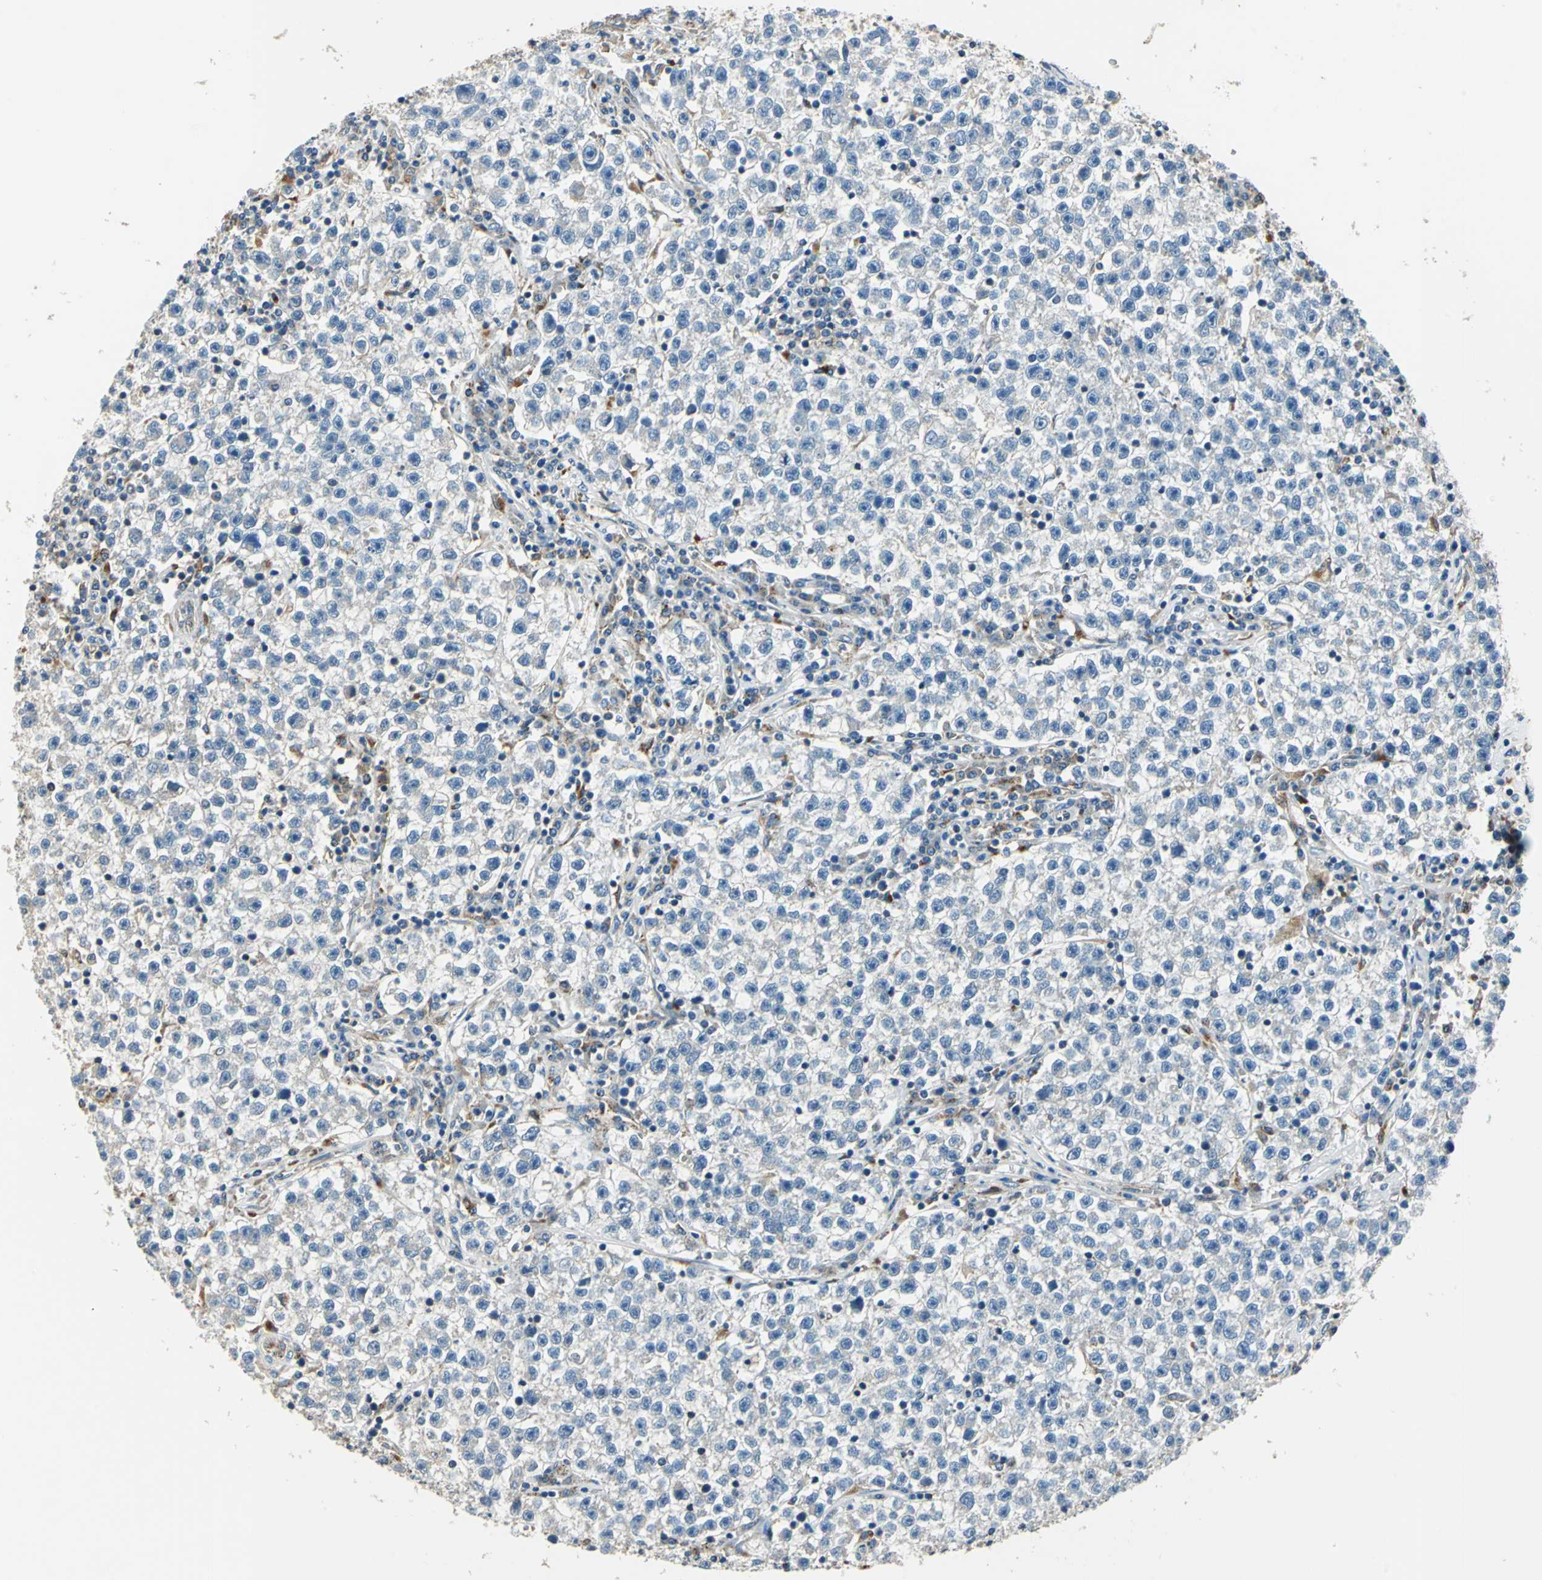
{"staining": {"intensity": "negative", "quantity": "none", "location": "none"}, "tissue": "testis cancer", "cell_type": "Tumor cells", "image_type": "cancer", "snomed": [{"axis": "morphology", "description": "Seminoma, NOS"}, {"axis": "topography", "description": "Testis"}], "caption": "Tumor cells are negative for protein expression in human seminoma (testis). (DAB (3,3'-diaminobenzidine) immunohistochemistry, high magnification).", "gene": "NIT1", "patient": {"sex": "male", "age": 22}}